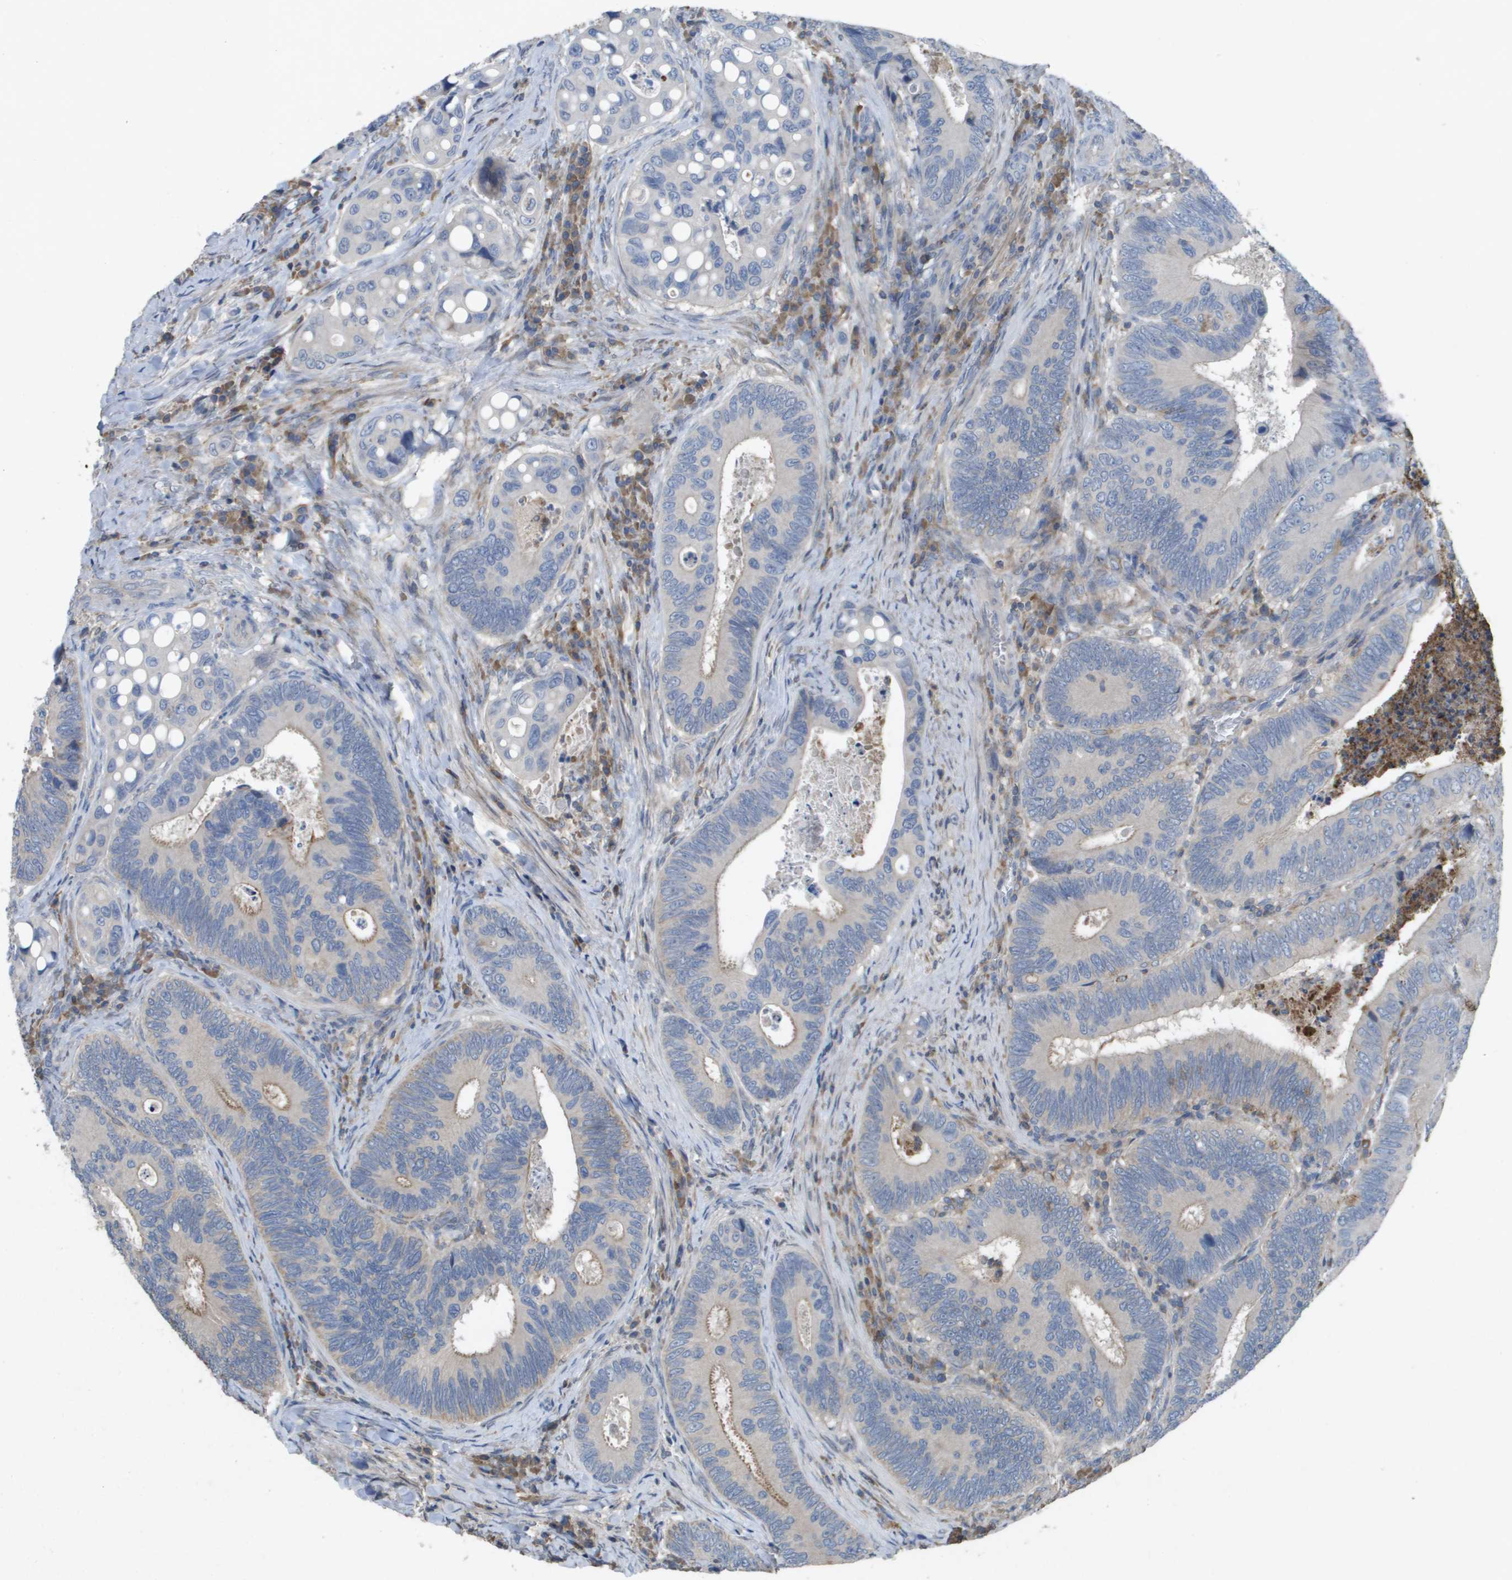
{"staining": {"intensity": "moderate", "quantity": "<25%", "location": "cytoplasmic/membranous"}, "tissue": "colorectal cancer", "cell_type": "Tumor cells", "image_type": "cancer", "snomed": [{"axis": "morphology", "description": "Inflammation, NOS"}, {"axis": "morphology", "description": "Adenocarcinoma, NOS"}, {"axis": "topography", "description": "Colon"}], "caption": "Colorectal cancer stained with DAB immunohistochemistry (IHC) reveals low levels of moderate cytoplasmic/membranous staining in about <25% of tumor cells.", "gene": "CLCA4", "patient": {"sex": "male", "age": 72}}